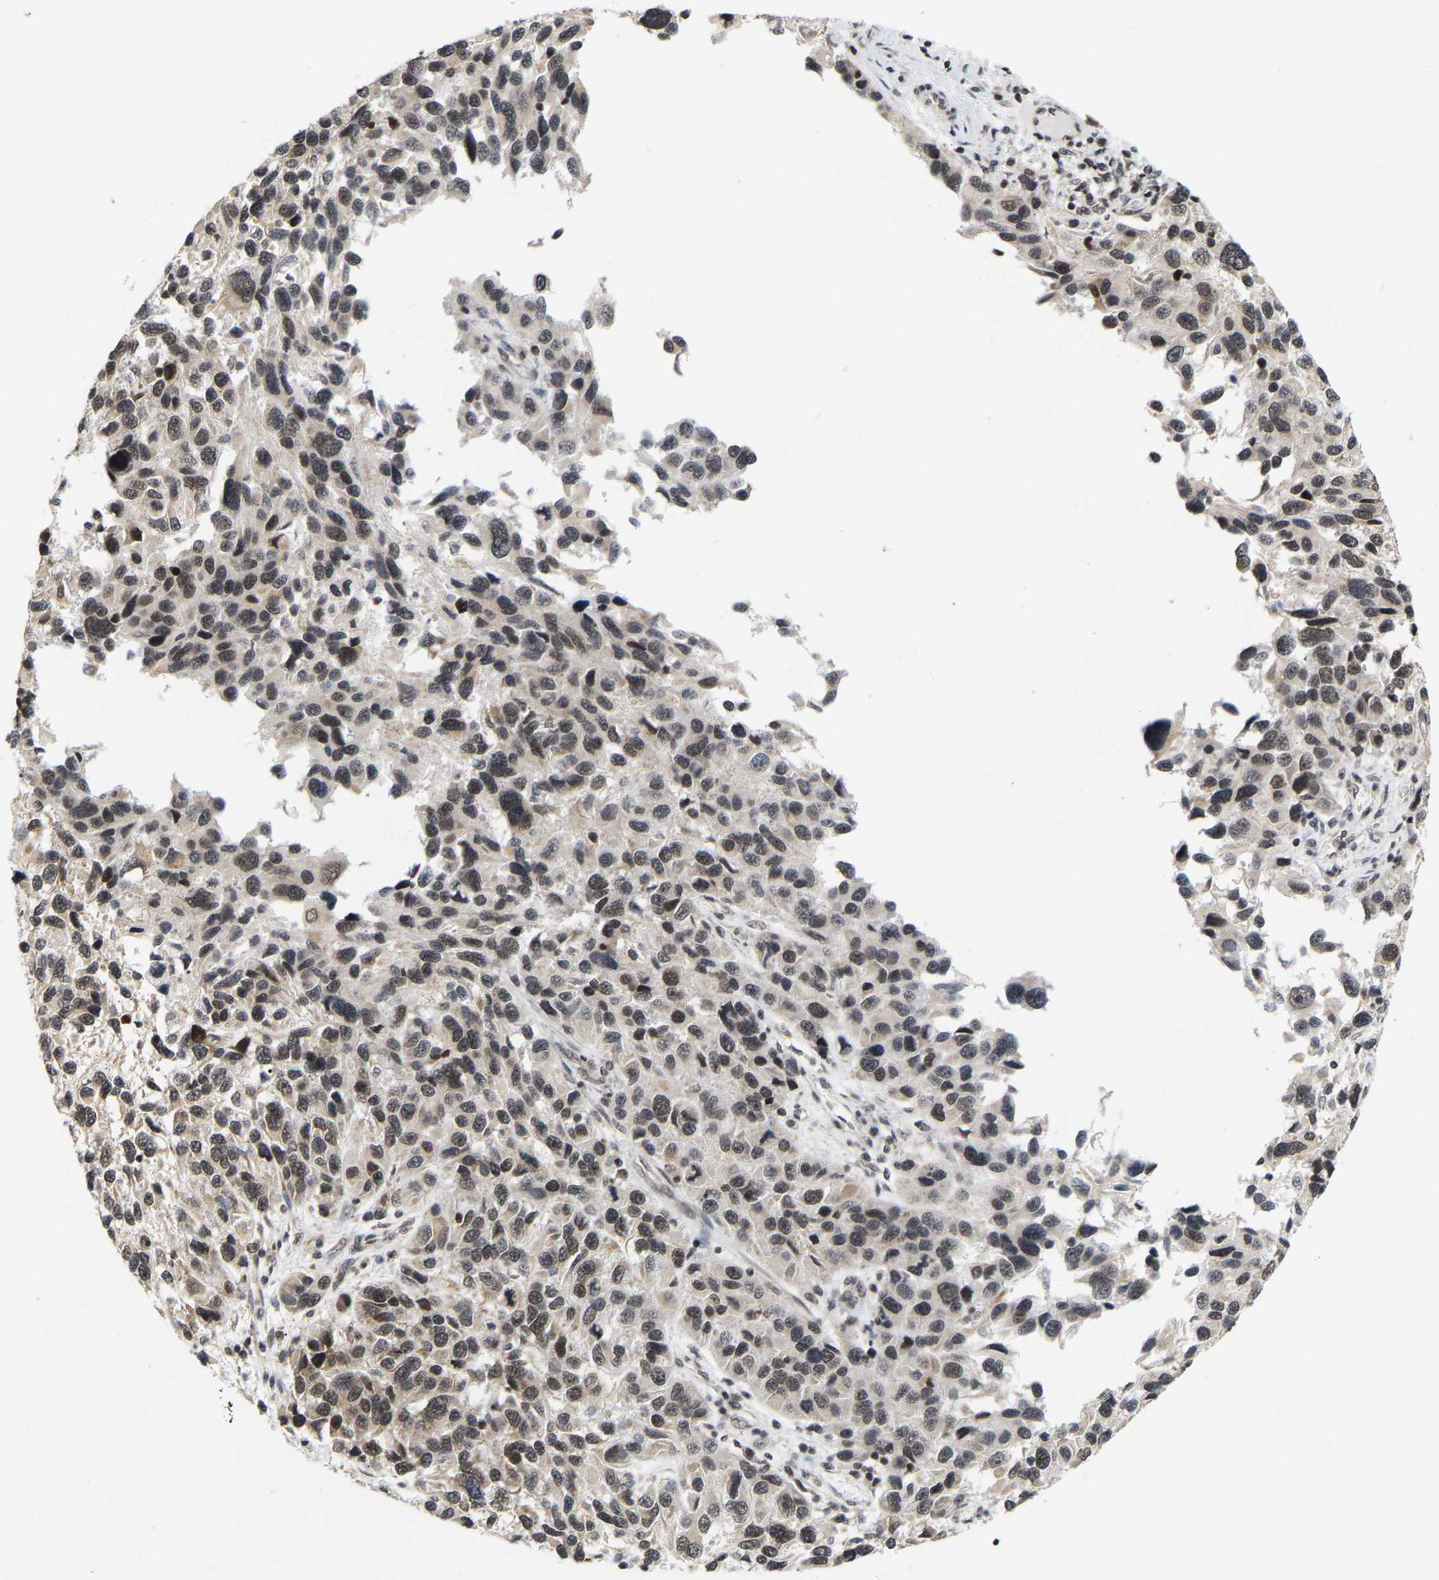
{"staining": {"intensity": "moderate", "quantity": ">75%", "location": "nuclear"}, "tissue": "melanoma", "cell_type": "Tumor cells", "image_type": "cancer", "snomed": [{"axis": "morphology", "description": "Malignant melanoma, NOS"}, {"axis": "topography", "description": "Skin"}], "caption": "This micrograph reveals immunohistochemistry (IHC) staining of human malignant melanoma, with medium moderate nuclear expression in approximately >75% of tumor cells.", "gene": "ANKRD6", "patient": {"sex": "male", "age": 53}}